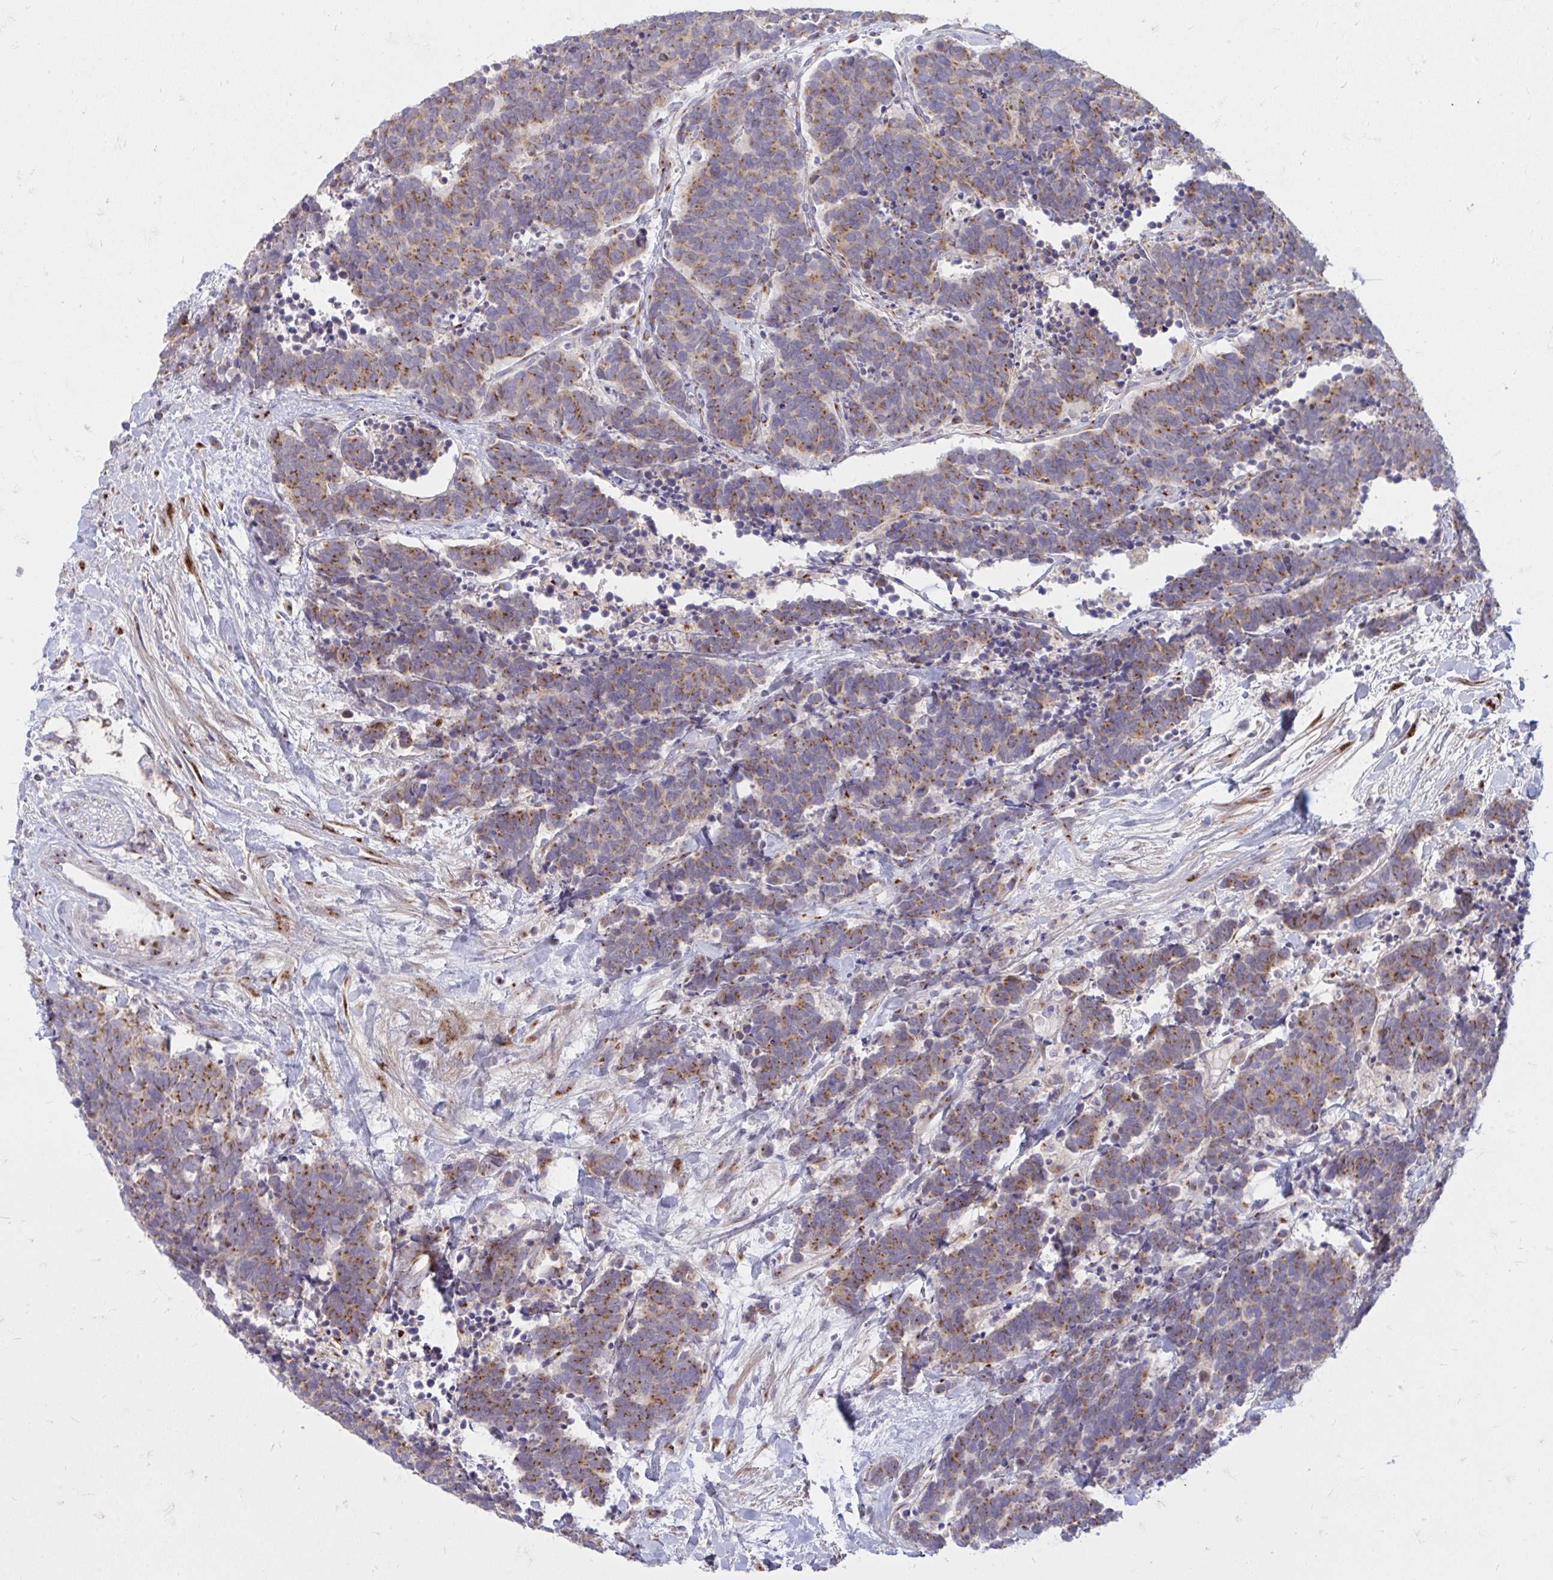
{"staining": {"intensity": "moderate", "quantity": ">75%", "location": "cytoplasmic/membranous"}, "tissue": "carcinoid", "cell_type": "Tumor cells", "image_type": "cancer", "snomed": [{"axis": "morphology", "description": "Carcinoma, NOS"}, {"axis": "morphology", "description": "Carcinoid, malignant, NOS"}, {"axis": "topography", "description": "Prostate"}], "caption": "The micrograph displays staining of carcinoid, revealing moderate cytoplasmic/membranous protein expression (brown color) within tumor cells.", "gene": "RAB6B", "patient": {"sex": "male", "age": 57}}